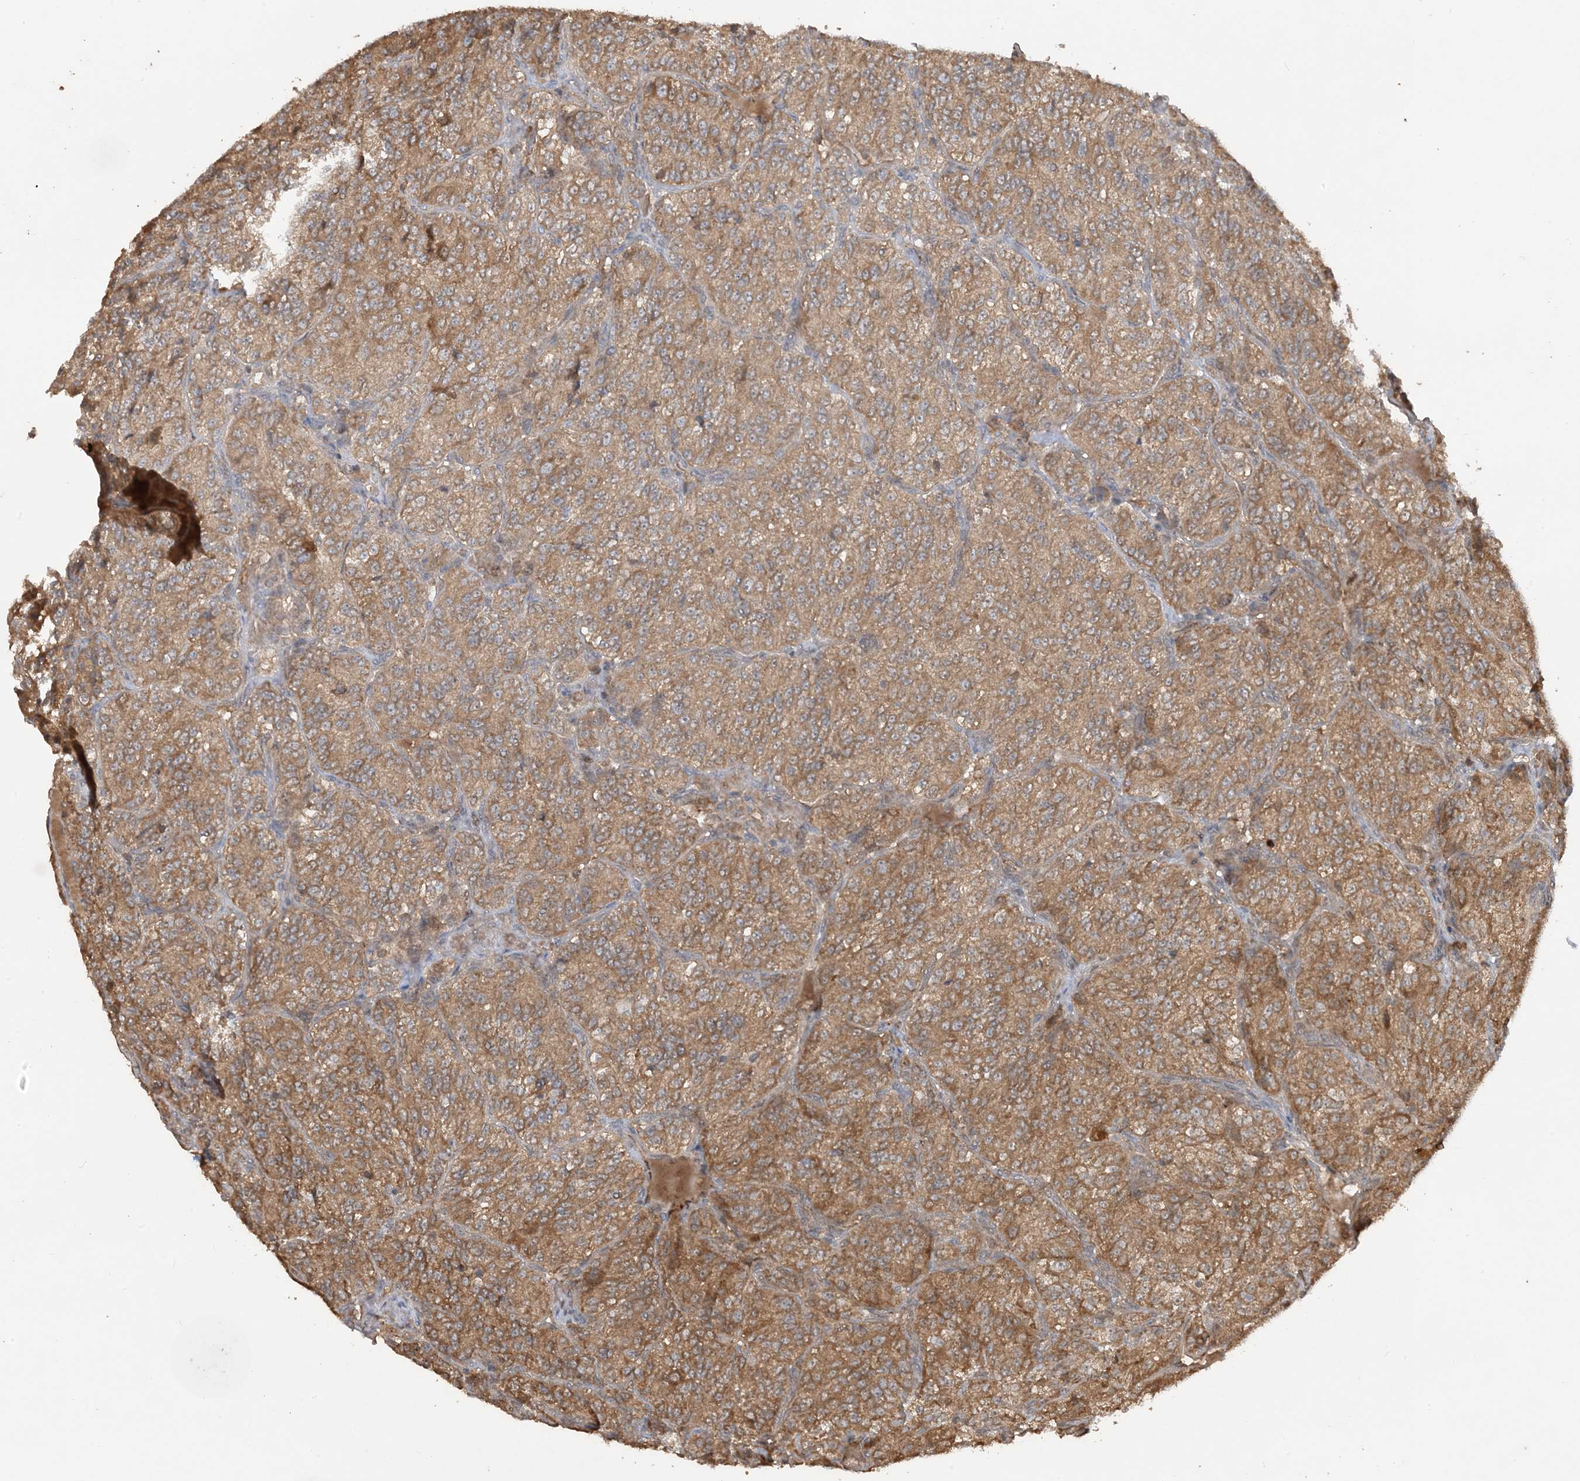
{"staining": {"intensity": "moderate", "quantity": ">75%", "location": "cytoplasmic/membranous"}, "tissue": "renal cancer", "cell_type": "Tumor cells", "image_type": "cancer", "snomed": [{"axis": "morphology", "description": "Adenocarcinoma, NOS"}, {"axis": "topography", "description": "Kidney"}], "caption": "Immunohistochemical staining of renal adenocarcinoma displays moderate cytoplasmic/membranous protein staining in approximately >75% of tumor cells.", "gene": "PUSL1", "patient": {"sex": "female", "age": 63}}